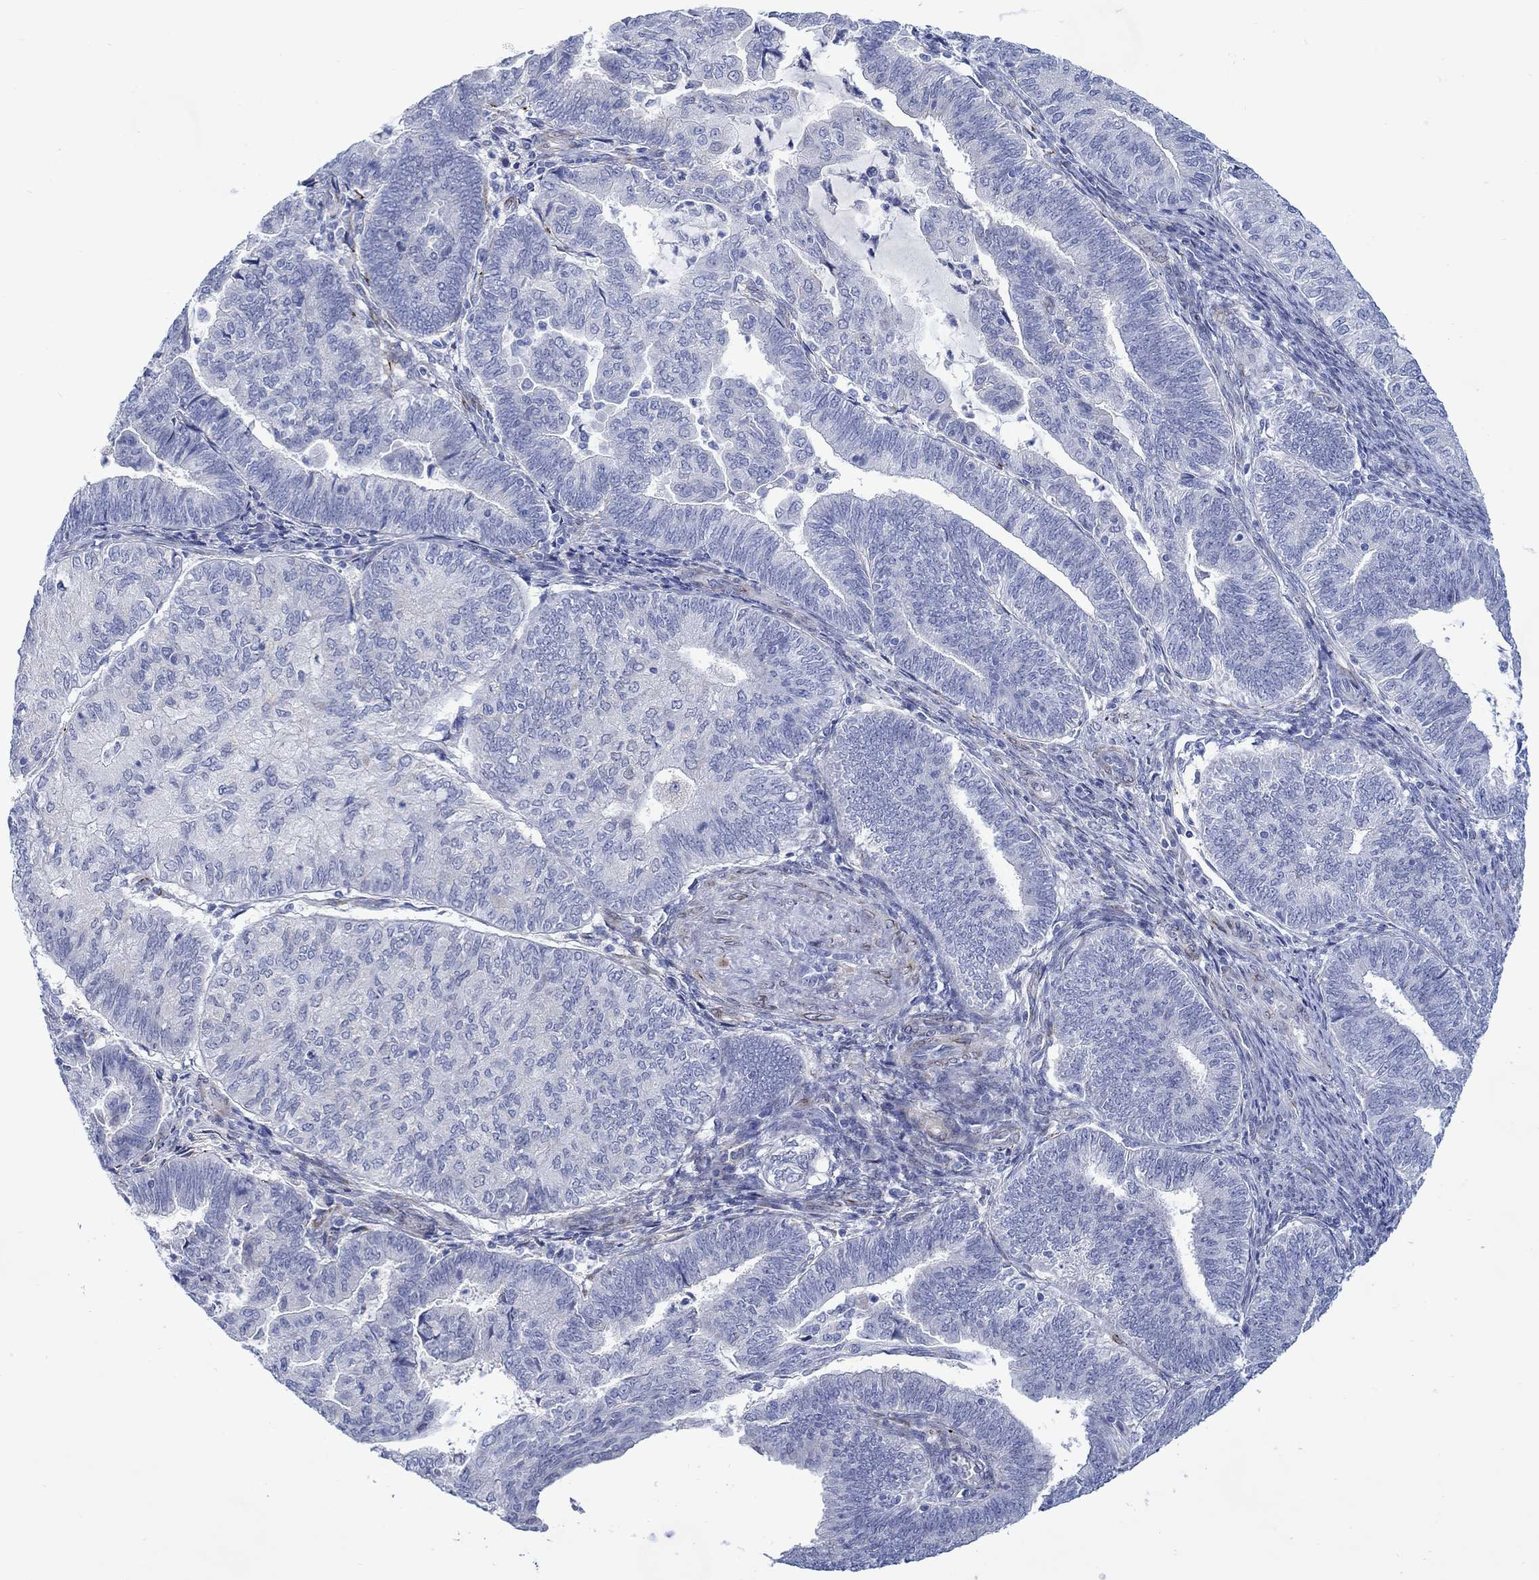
{"staining": {"intensity": "negative", "quantity": "none", "location": "none"}, "tissue": "endometrial cancer", "cell_type": "Tumor cells", "image_type": "cancer", "snomed": [{"axis": "morphology", "description": "Adenocarcinoma, NOS"}, {"axis": "topography", "description": "Endometrium"}], "caption": "The immunohistochemistry (IHC) histopathology image has no significant staining in tumor cells of adenocarcinoma (endometrial) tissue.", "gene": "KSR2", "patient": {"sex": "female", "age": 82}}